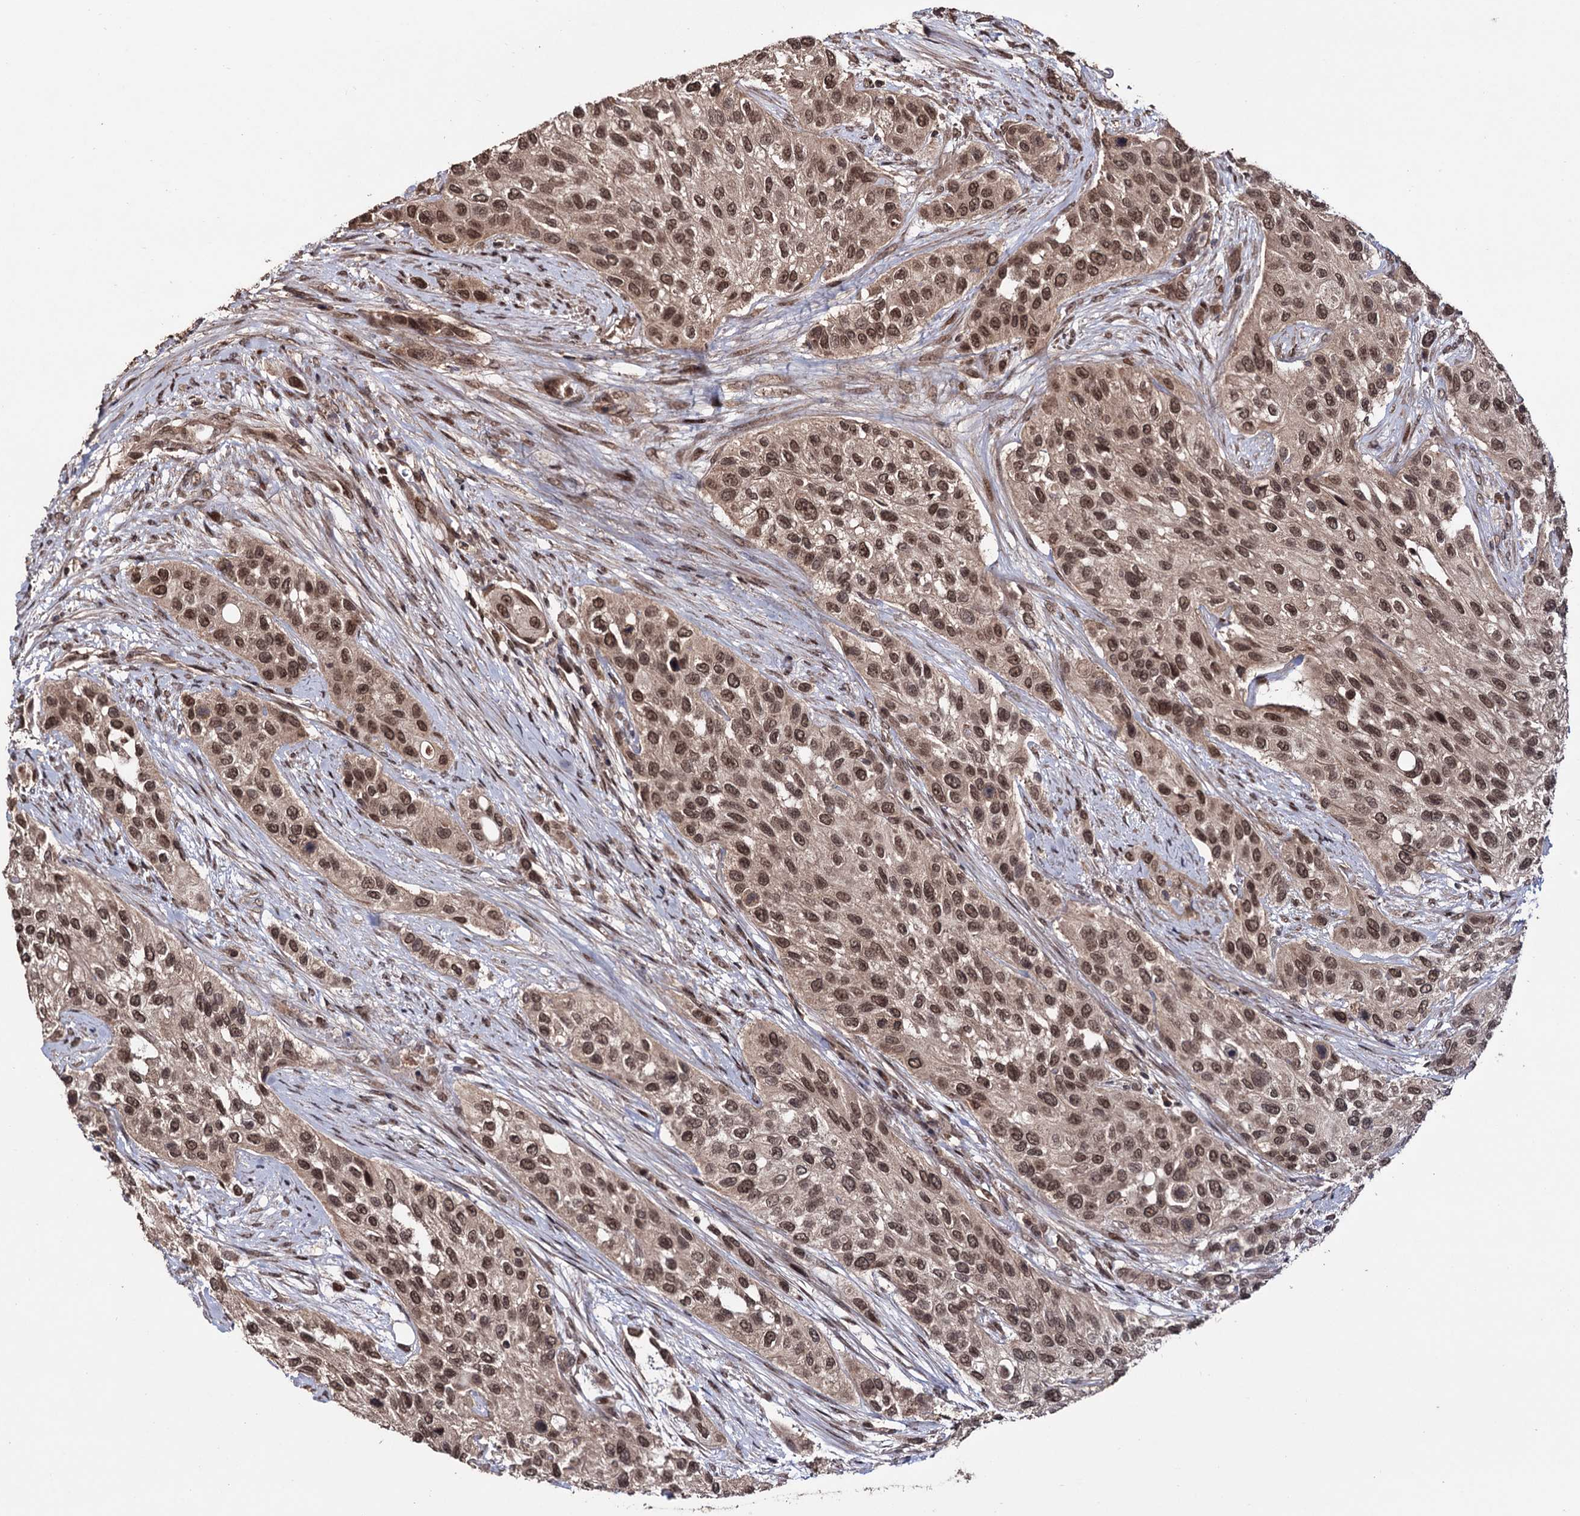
{"staining": {"intensity": "moderate", "quantity": ">75%", "location": "cytoplasmic/membranous,nuclear"}, "tissue": "urothelial cancer", "cell_type": "Tumor cells", "image_type": "cancer", "snomed": [{"axis": "morphology", "description": "Normal tissue, NOS"}, {"axis": "morphology", "description": "Urothelial carcinoma, High grade"}, {"axis": "topography", "description": "Vascular tissue"}, {"axis": "topography", "description": "Urinary bladder"}], "caption": "Human urothelial cancer stained for a protein (brown) displays moderate cytoplasmic/membranous and nuclear positive staining in approximately >75% of tumor cells.", "gene": "KLF5", "patient": {"sex": "female", "age": 56}}